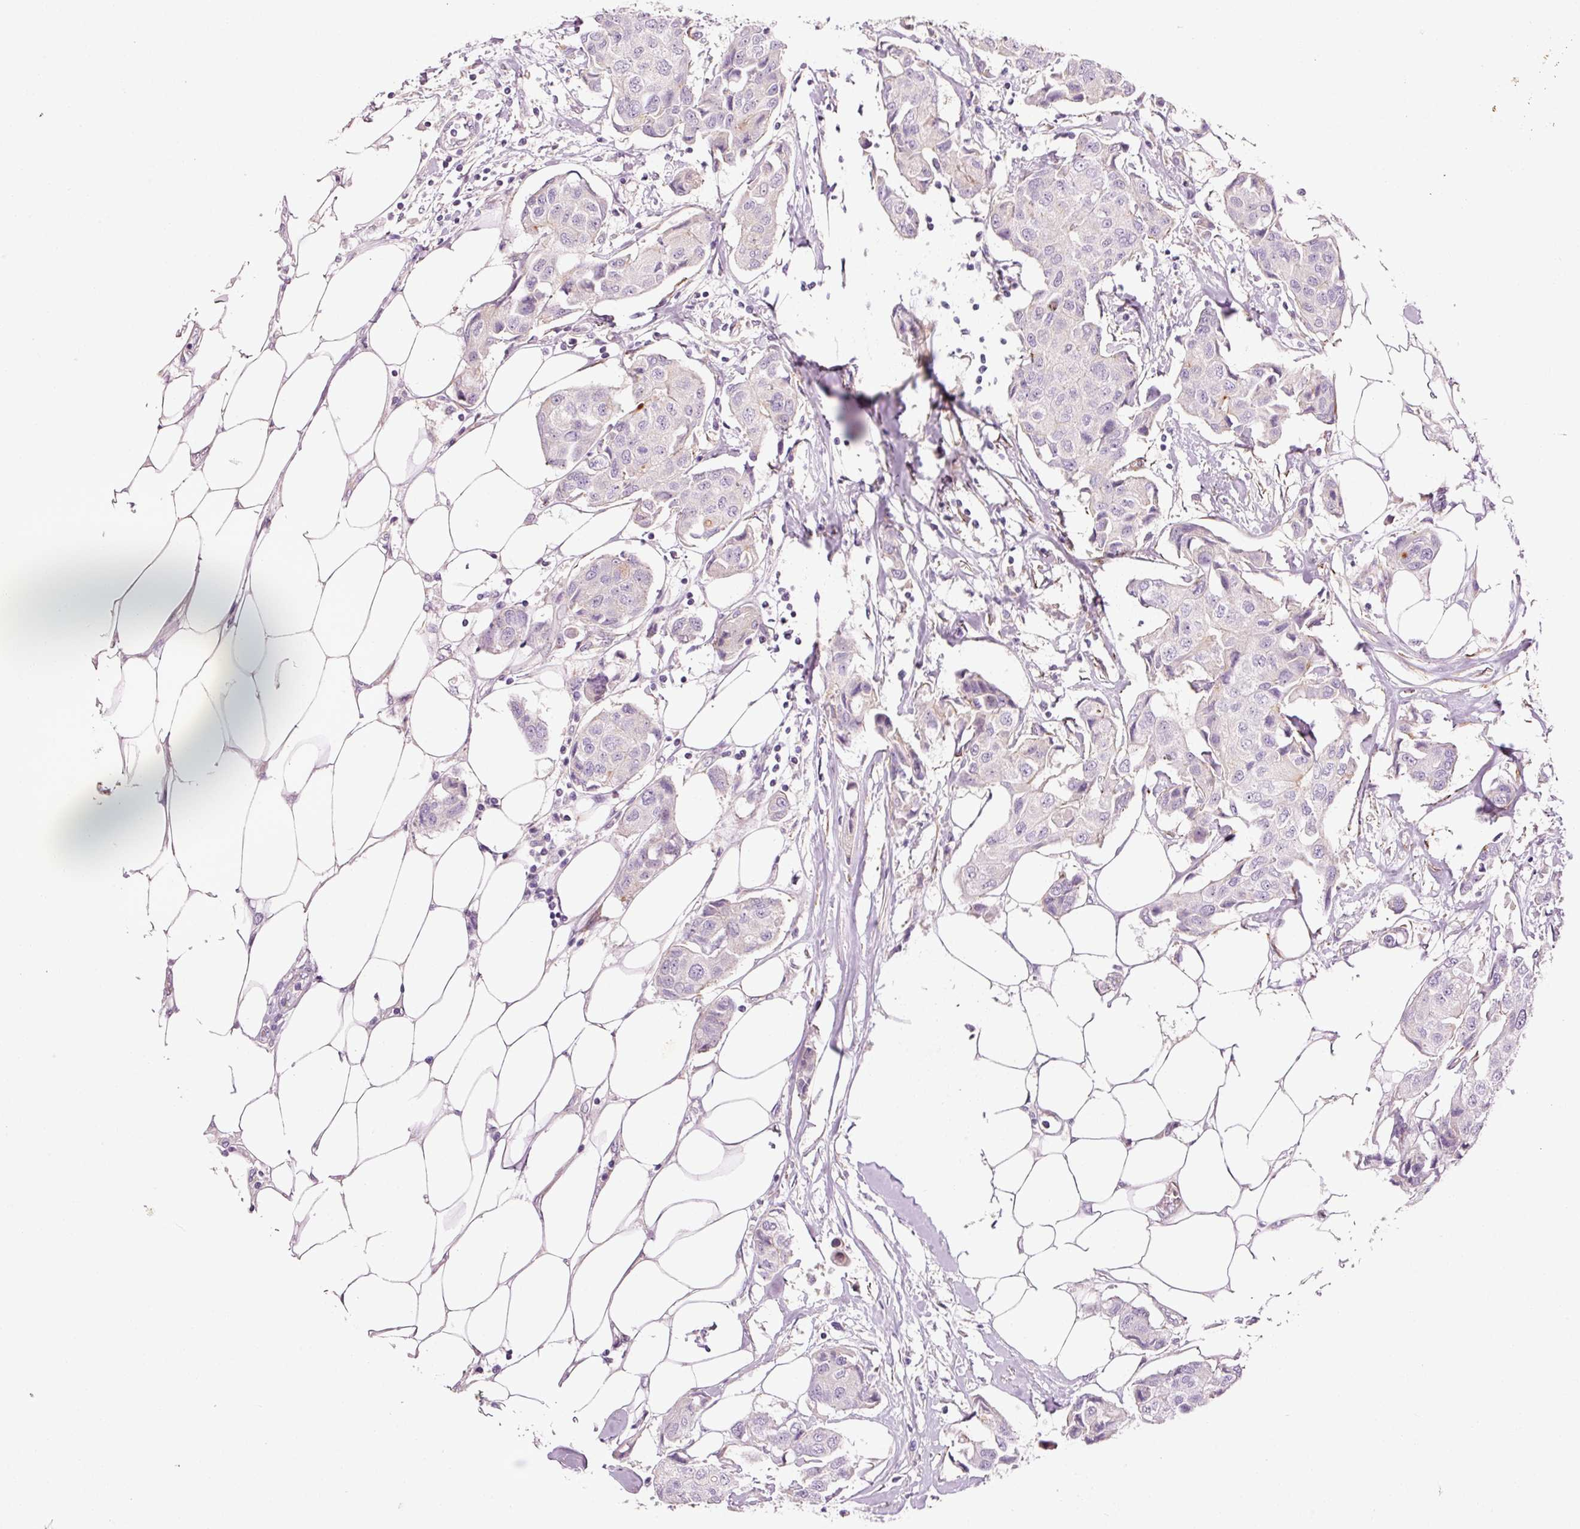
{"staining": {"intensity": "negative", "quantity": "none", "location": "none"}, "tissue": "breast cancer", "cell_type": "Tumor cells", "image_type": "cancer", "snomed": [{"axis": "morphology", "description": "Duct carcinoma"}, {"axis": "topography", "description": "Breast"}, {"axis": "topography", "description": "Lymph node"}], "caption": "High power microscopy photomicrograph of an immunohistochemistry histopathology image of breast cancer, revealing no significant expression in tumor cells.", "gene": "ANKRD20A1", "patient": {"sex": "female", "age": 80}}